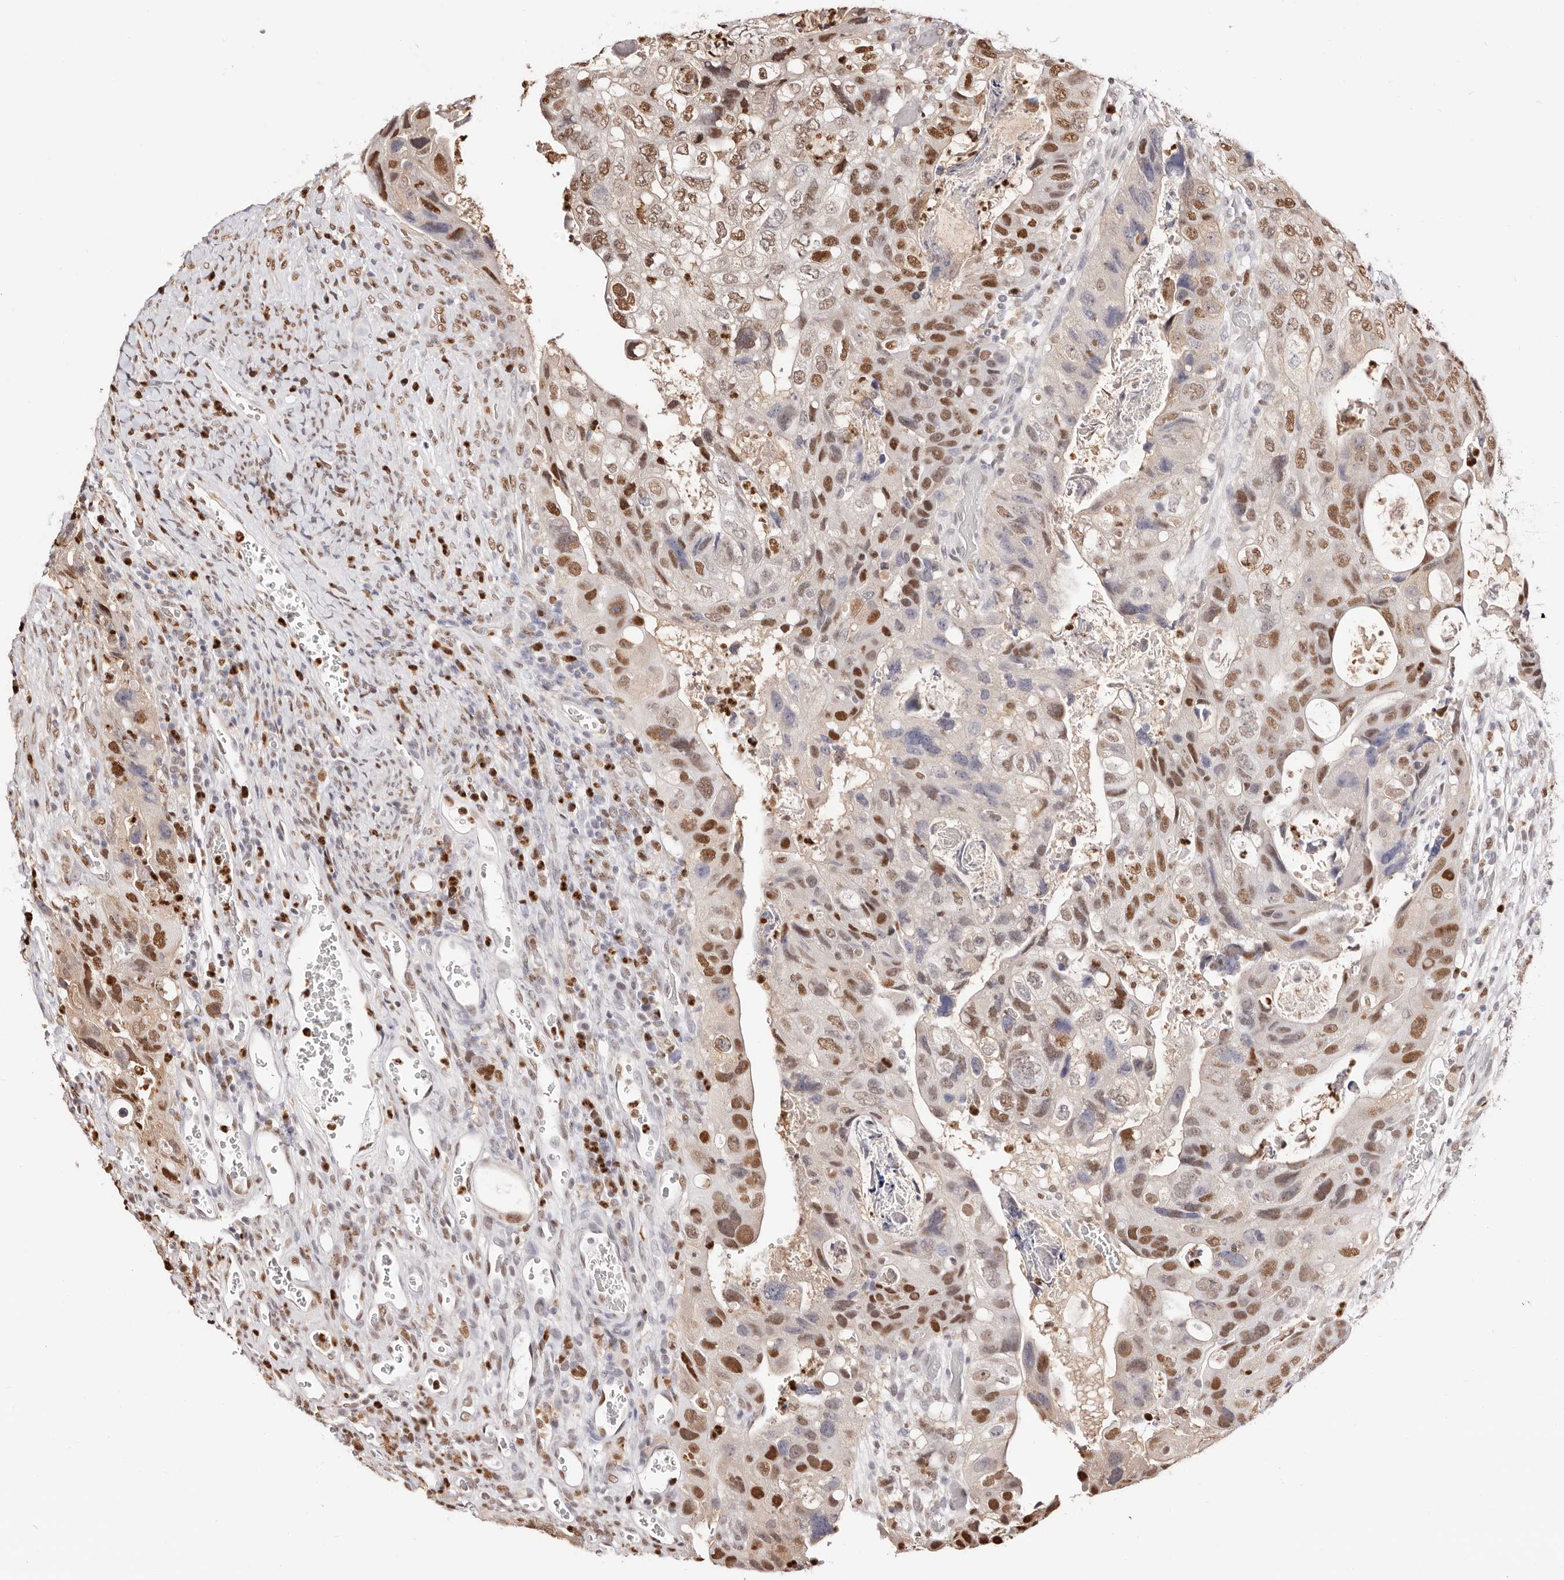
{"staining": {"intensity": "moderate", "quantity": ">75%", "location": "nuclear"}, "tissue": "colorectal cancer", "cell_type": "Tumor cells", "image_type": "cancer", "snomed": [{"axis": "morphology", "description": "Adenocarcinoma, NOS"}, {"axis": "topography", "description": "Rectum"}], "caption": "The photomicrograph exhibits staining of colorectal cancer, revealing moderate nuclear protein staining (brown color) within tumor cells.", "gene": "TKT", "patient": {"sex": "male", "age": 59}}